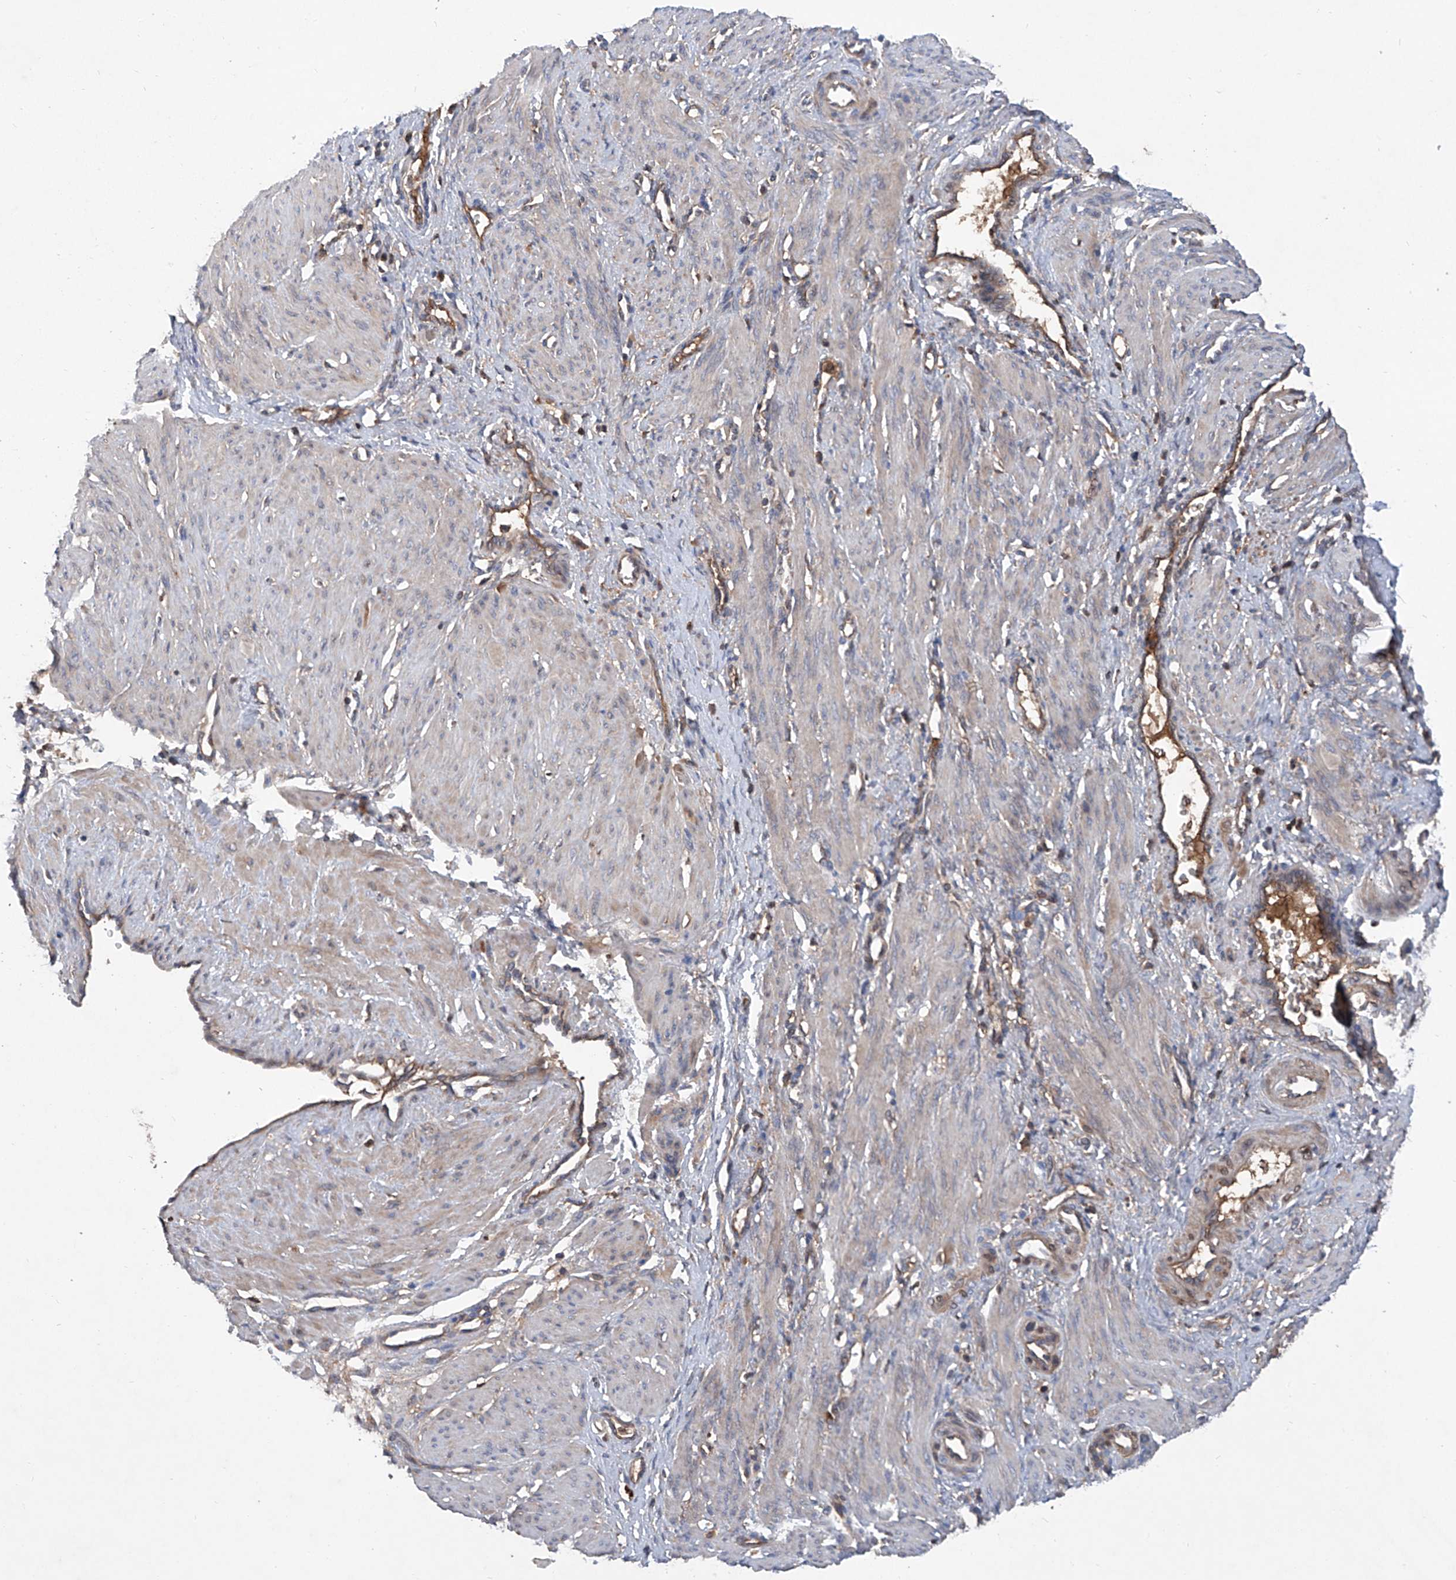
{"staining": {"intensity": "weak", "quantity": "<25%", "location": "cytoplasmic/membranous"}, "tissue": "smooth muscle", "cell_type": "Smooth muscle cells", "image_type": "normal", "snomed": [{"axis": "morphology", "description": "Normal tissue, NOS"}, {"axis": "topography", "description": "Endometrium"}], "caption": "This is a micrograph of IHC staining of benign smooth muscle, which shows no positivity in smooth muscle cells. Nuclei are stained in blue.", "gene": "ASCC3", "patient": {"sex": "female", "age": 33}}